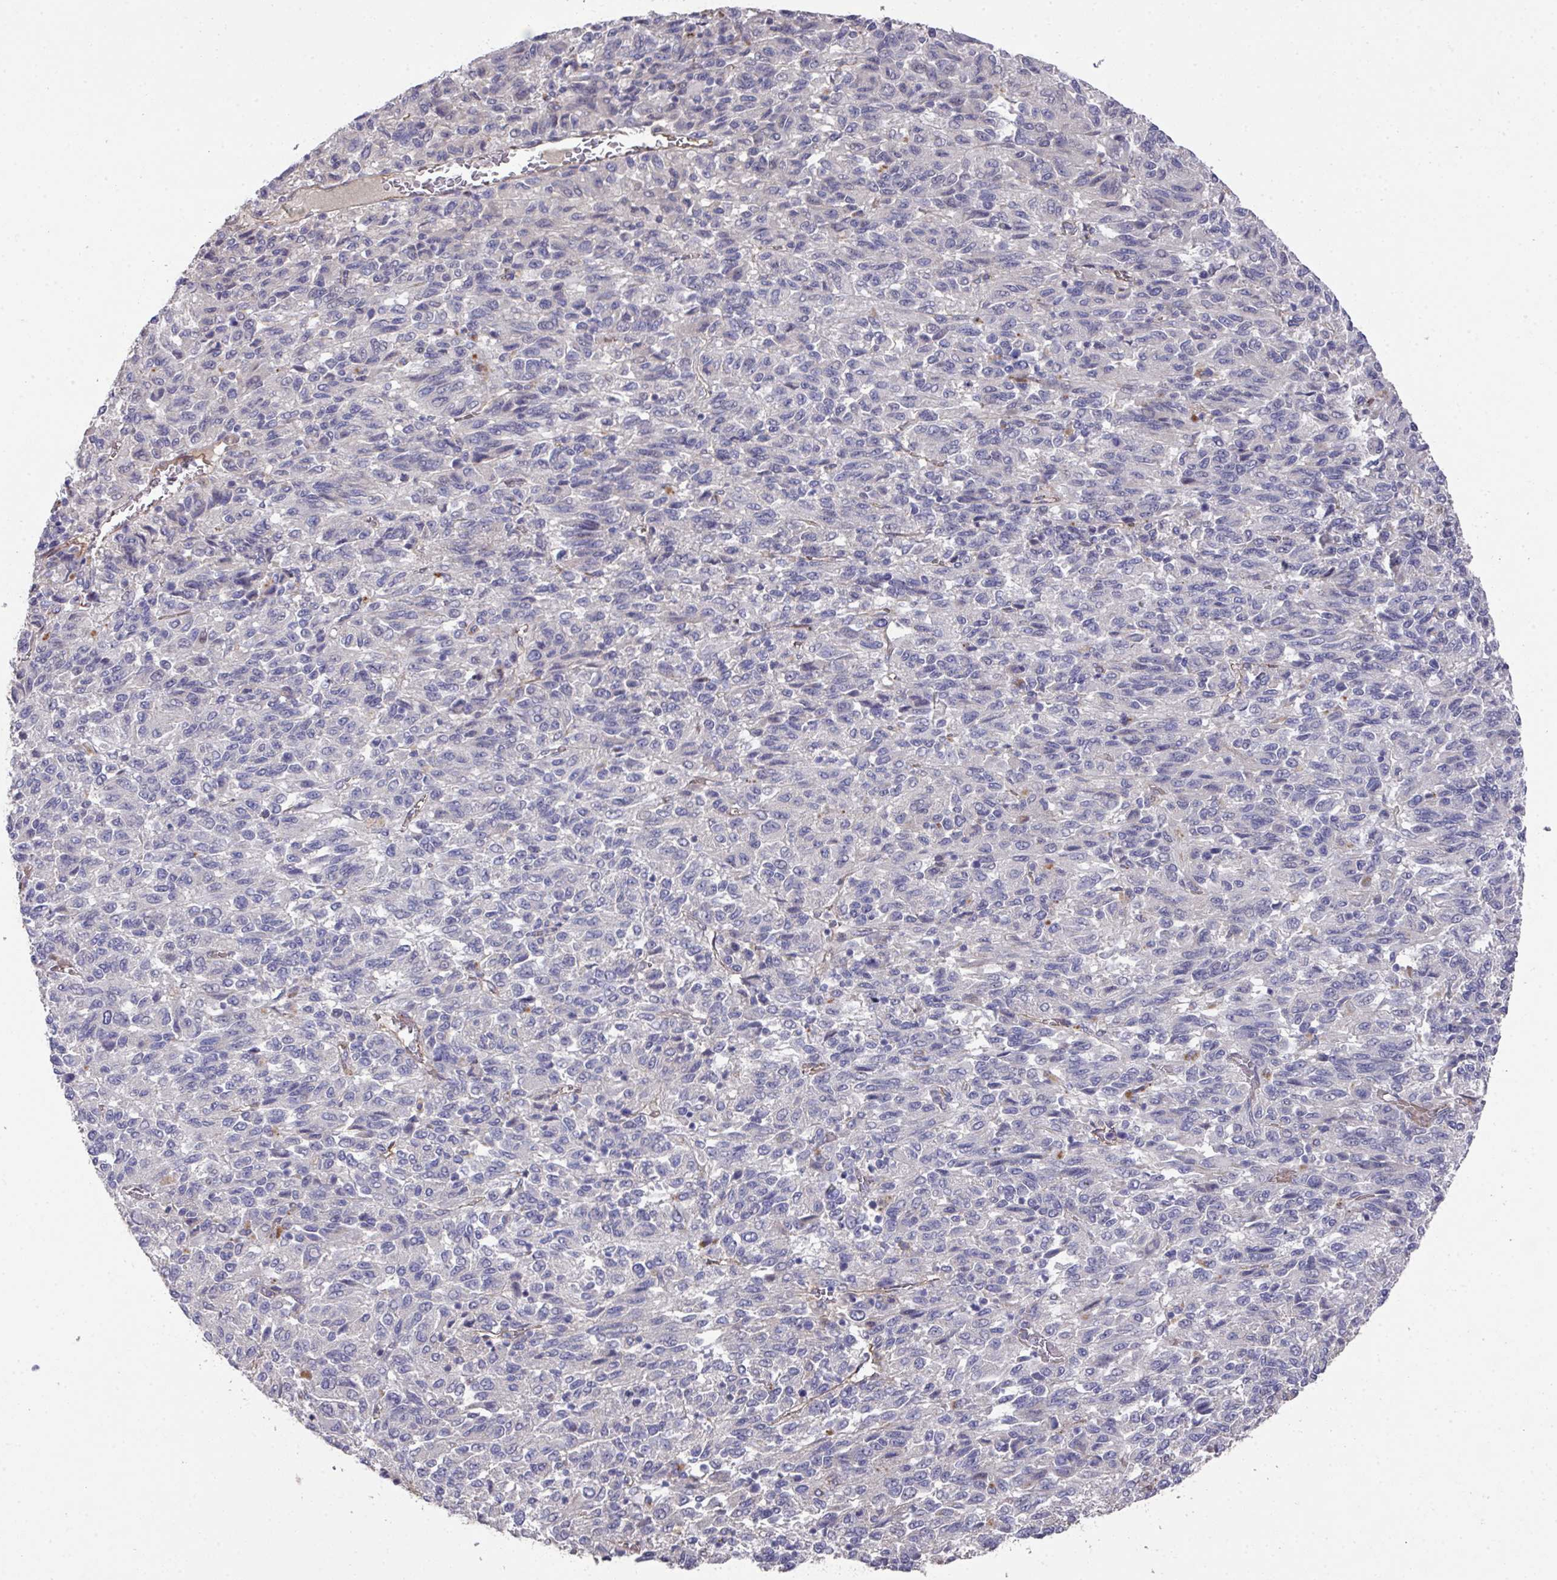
{"staining": {"intensity": "negative", "quantity": "none", "location": "none"}, "tissue": "melanoma", "cell_type": "Tumor cells", "image_type": "cancer", "snomed": [{"axis": "morphology", "description": "Malignant melanoma, Metastatic site"}, {"axis": "topography", "description": "Lung"}], "caption": "Malignant melanoma (metastatic site) stained for a protein using IHC shows no expression tumor cells.", "gene": "PRR5", "patient": {"sex": "male", "age": 64}}